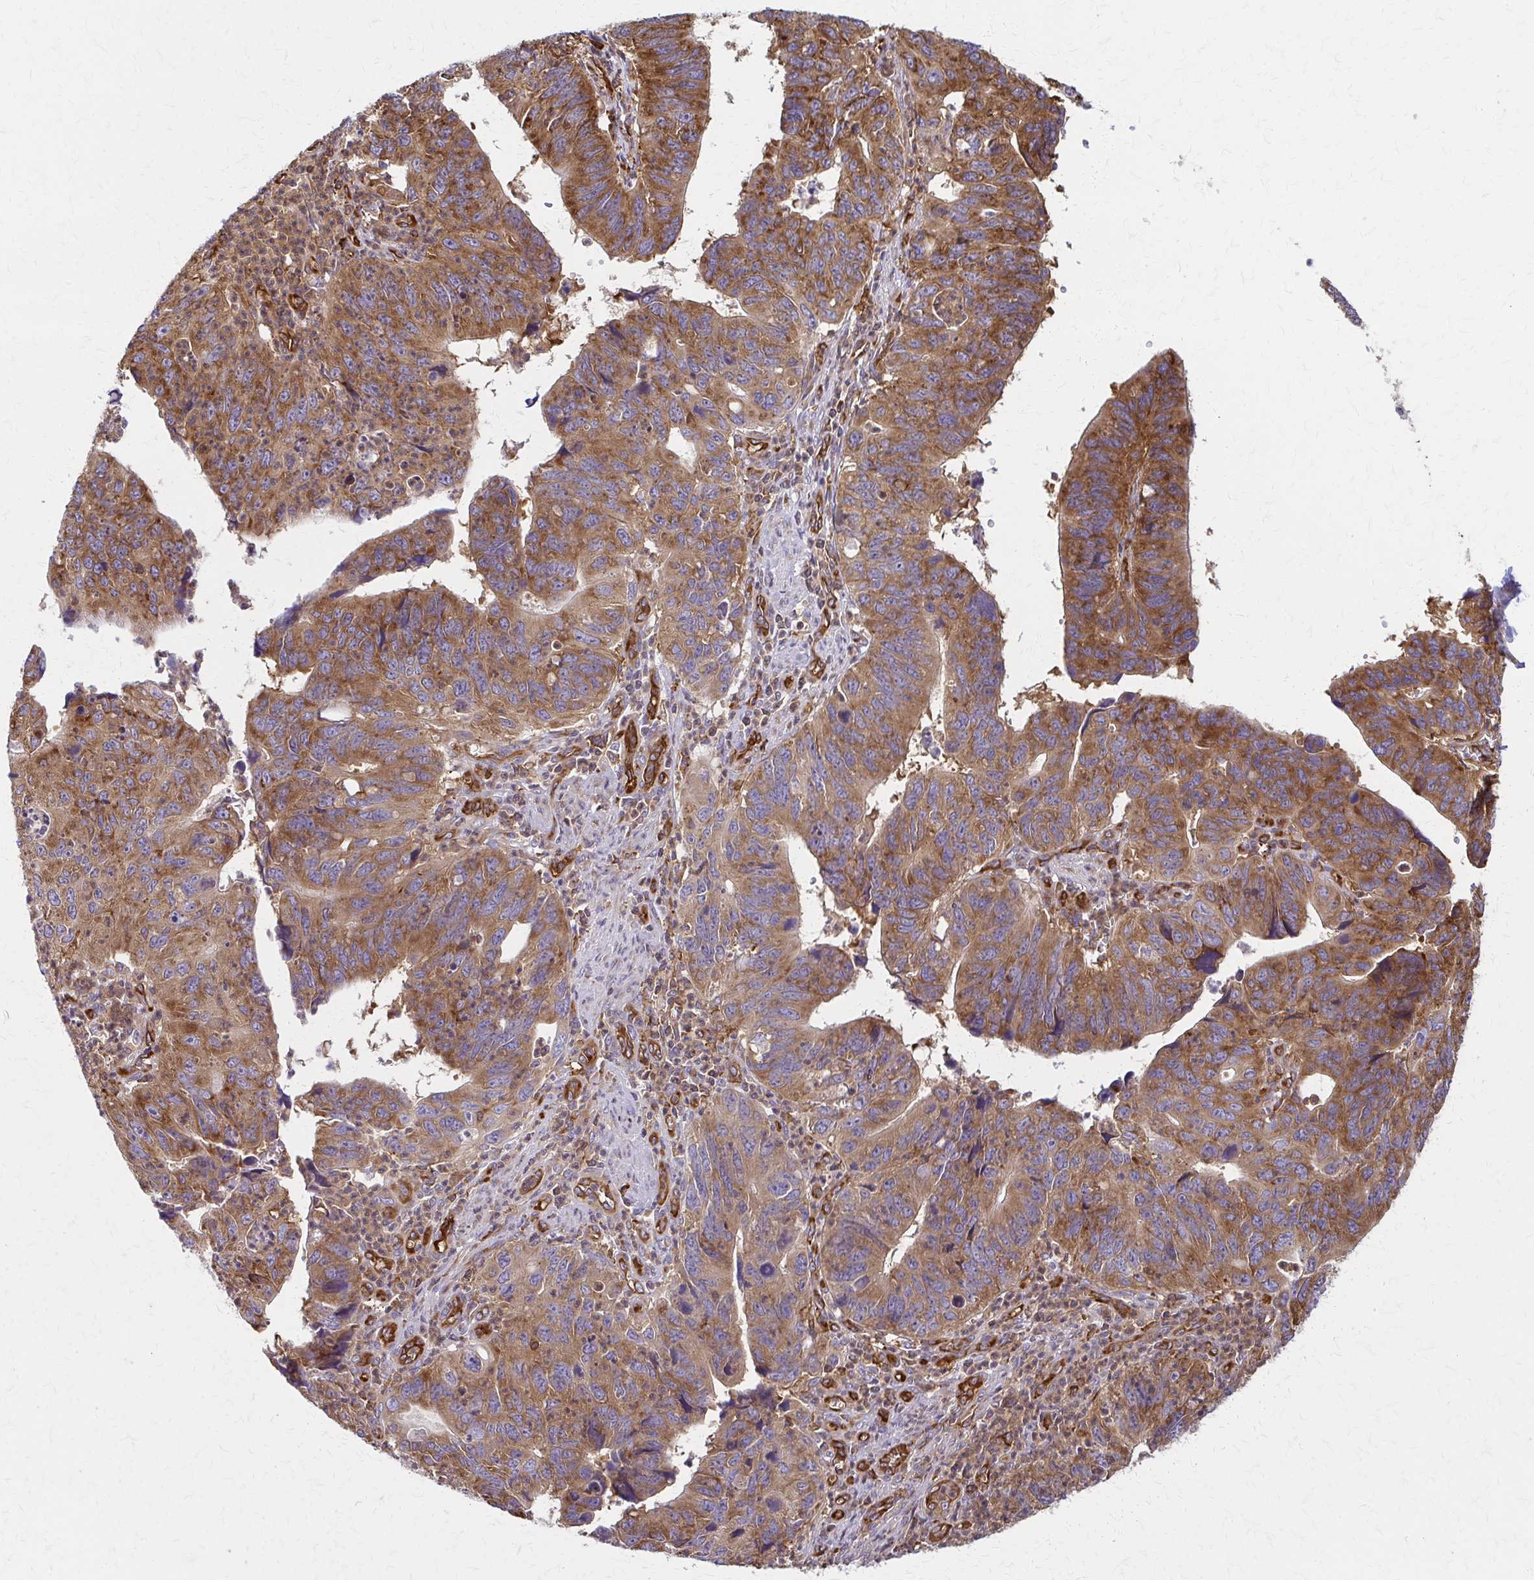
{"staining": {"intensity": "moderate", "quantity": ">75%", "location": "cytoplasmic/membranous"}, "tissue": "stomach cancer", "cell_type": "Tumor cells", "image_type": "cancer", "snomed": [{"axis": "morphology", "description": "Adenocarcinoma, NOS"}, {"axis": "topography", "description": "Stomach"}], "caption": "A brown stain labels moderate cytoplasmic/membranous positivity of a protein in human stomach cancer (adenocarcinoma) tumor cells.", "gene": "WASF2", "patient": {"sex": "male", "age": 59}}